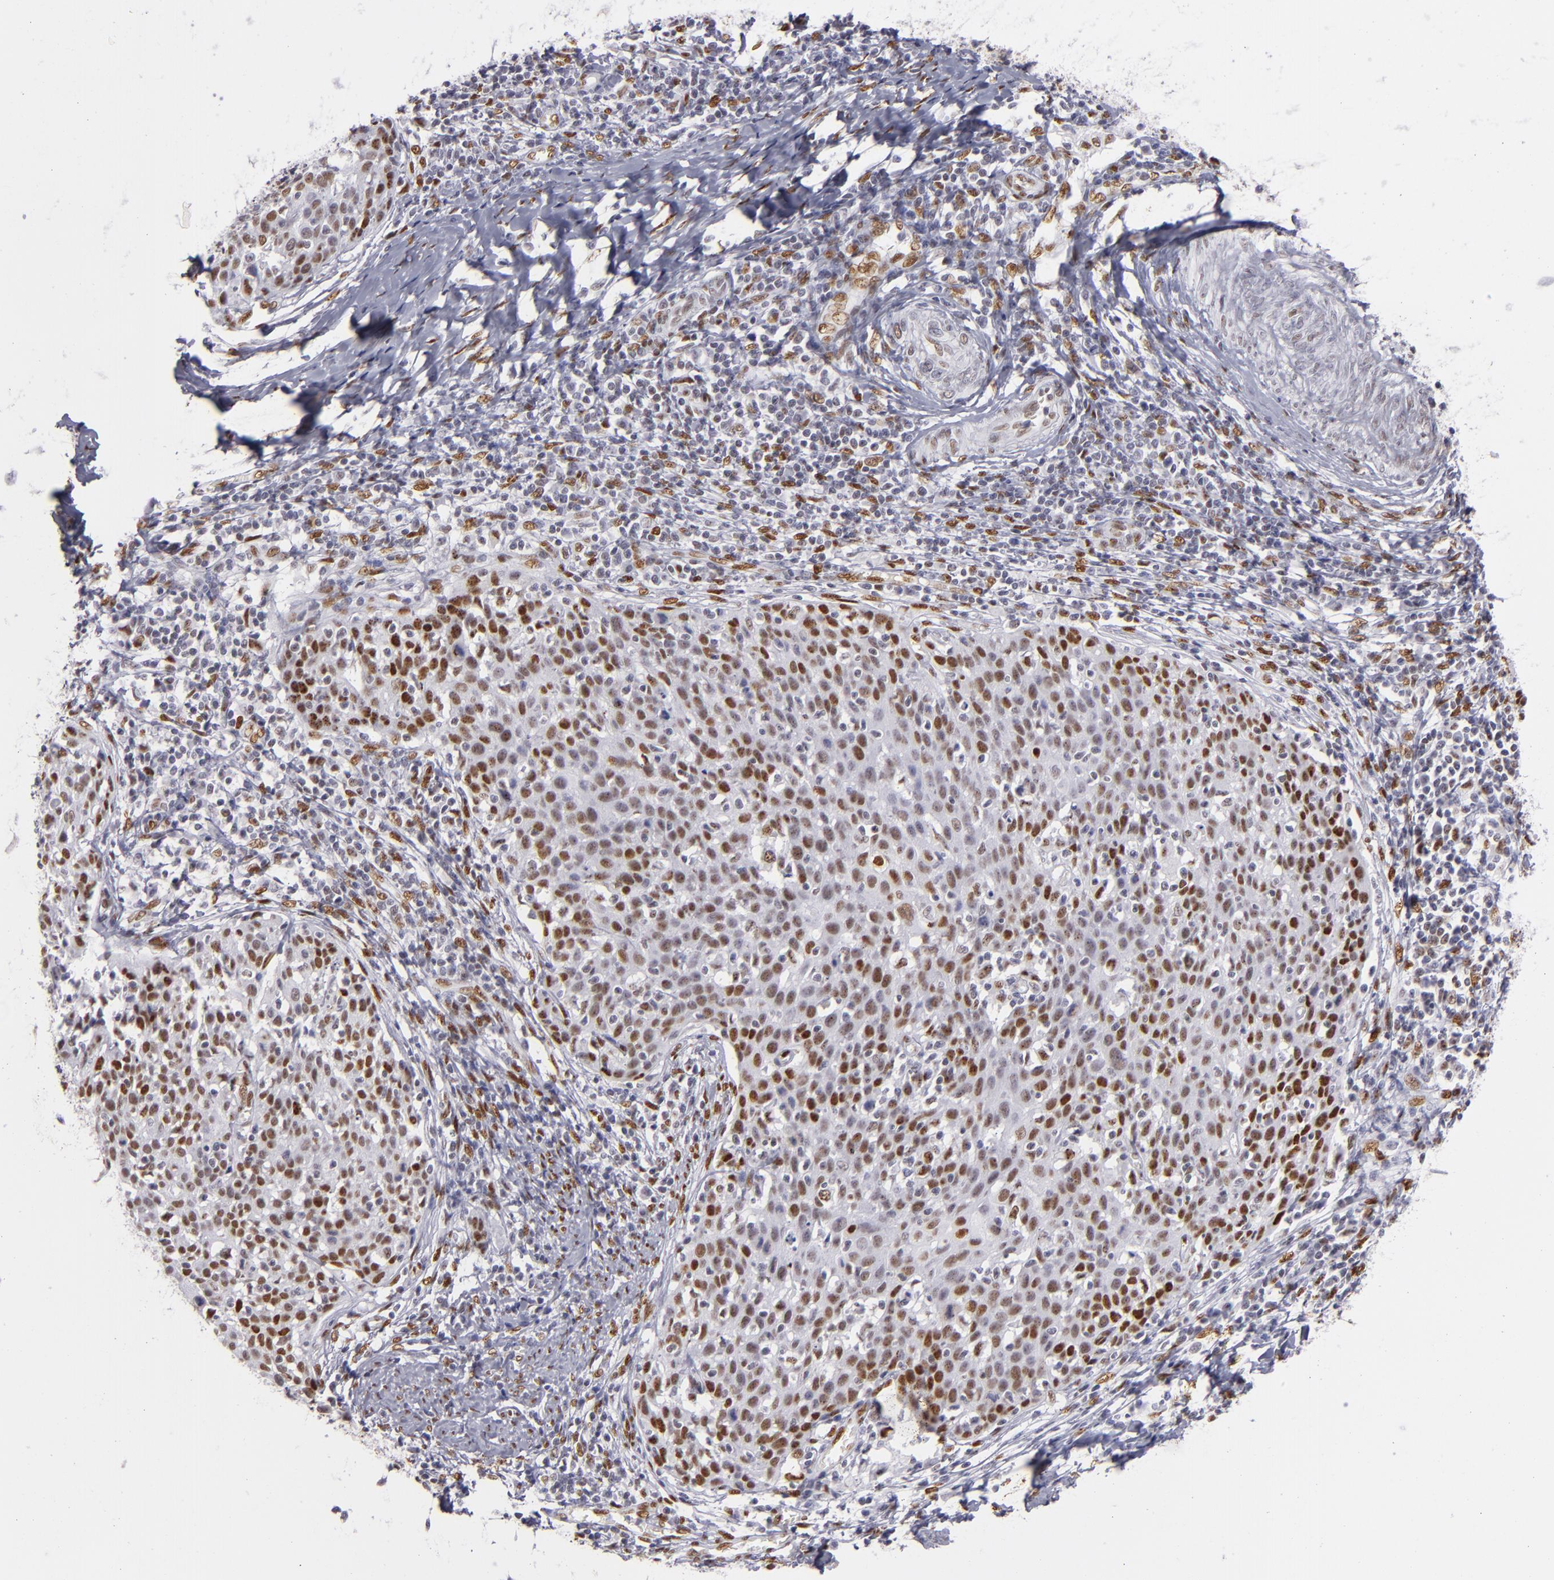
{"staining": {"intensity": "strong", "quantity": ">75%", "location": "nuclear"}, "tissue": "cervical cancer", "cell_type": "Tumor cells", "image_type": "cancer", "snomed": [{"axis": "morphology", "description": "Squamous cell carcinoma, NOS"}, {"axis": "topography", "description": "Cervix"}], "caption": "Tumor cells reveal strong nuclear expression in approximately >75% of cells in cervical squamous cell carcinoma.", "gene": "TOP3A", "patient": {"sex": "female", "age": 38}}